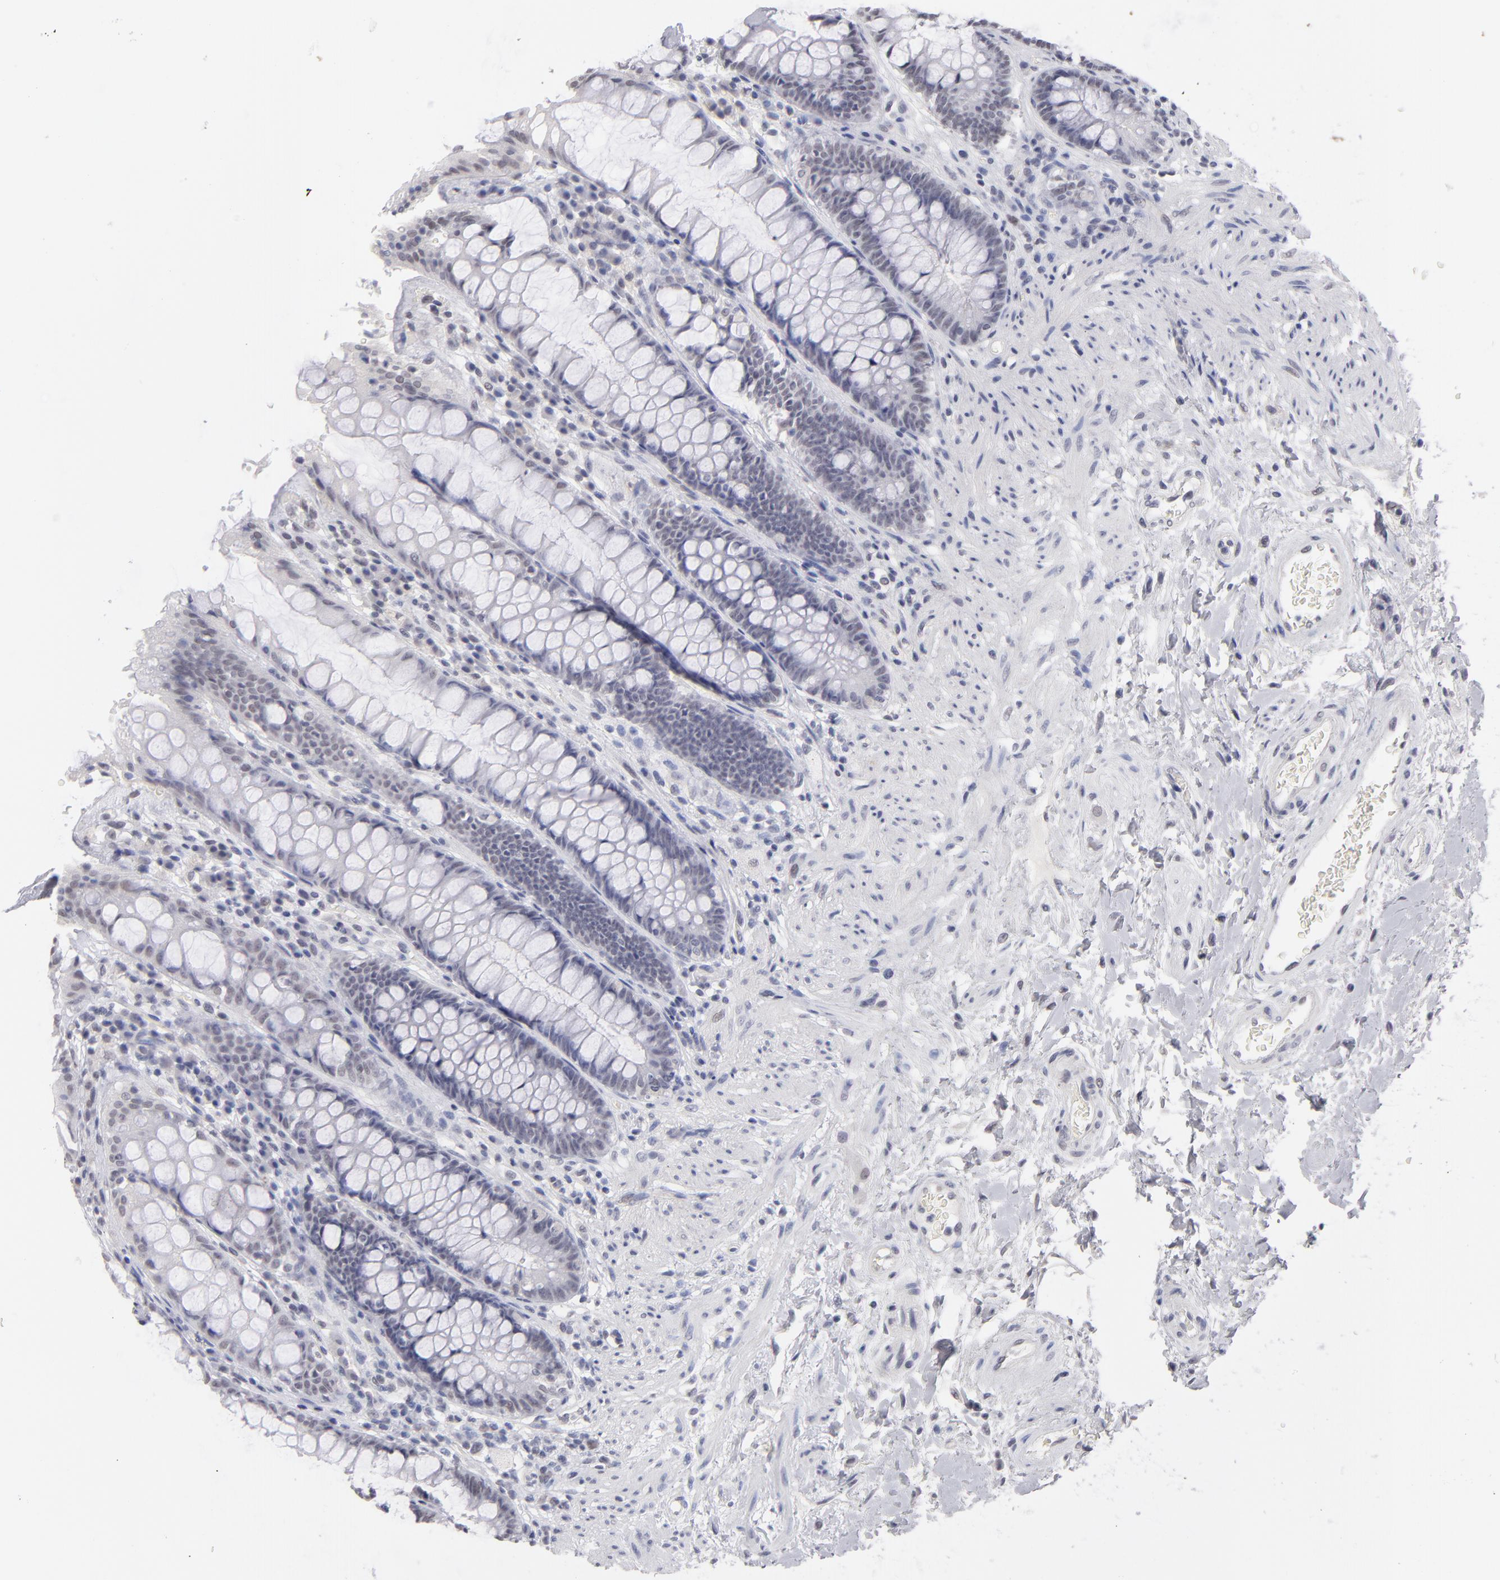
{"staining": {"intensity": "weak", "quantity": "25%-75%", "location": "cytoplasmic/membranous,nuclear"}, "tissue": "rectum", "cell_type": "Glandular cells", "image_type": "normal", "snomed": [{"axis": "morphology", "description": "Normal tissue, NOS"}, {"axis": "topography", "description": "Rectum"}], "caption": "A high-resolution photomicrograph shows IHC staining of normal rectum, which displays weak cytoplasmic/membranous,nuclear expression in approximately 25%-75% of glandular cells. The staining is performed using DAB (3,3'-diaminobenzidine) brown chromogen to label protein expression. The nuclei are counter-stained blue using hematoxylin.", "gene": "TEX11", "patient": {"sex": "female", "age": 46}}